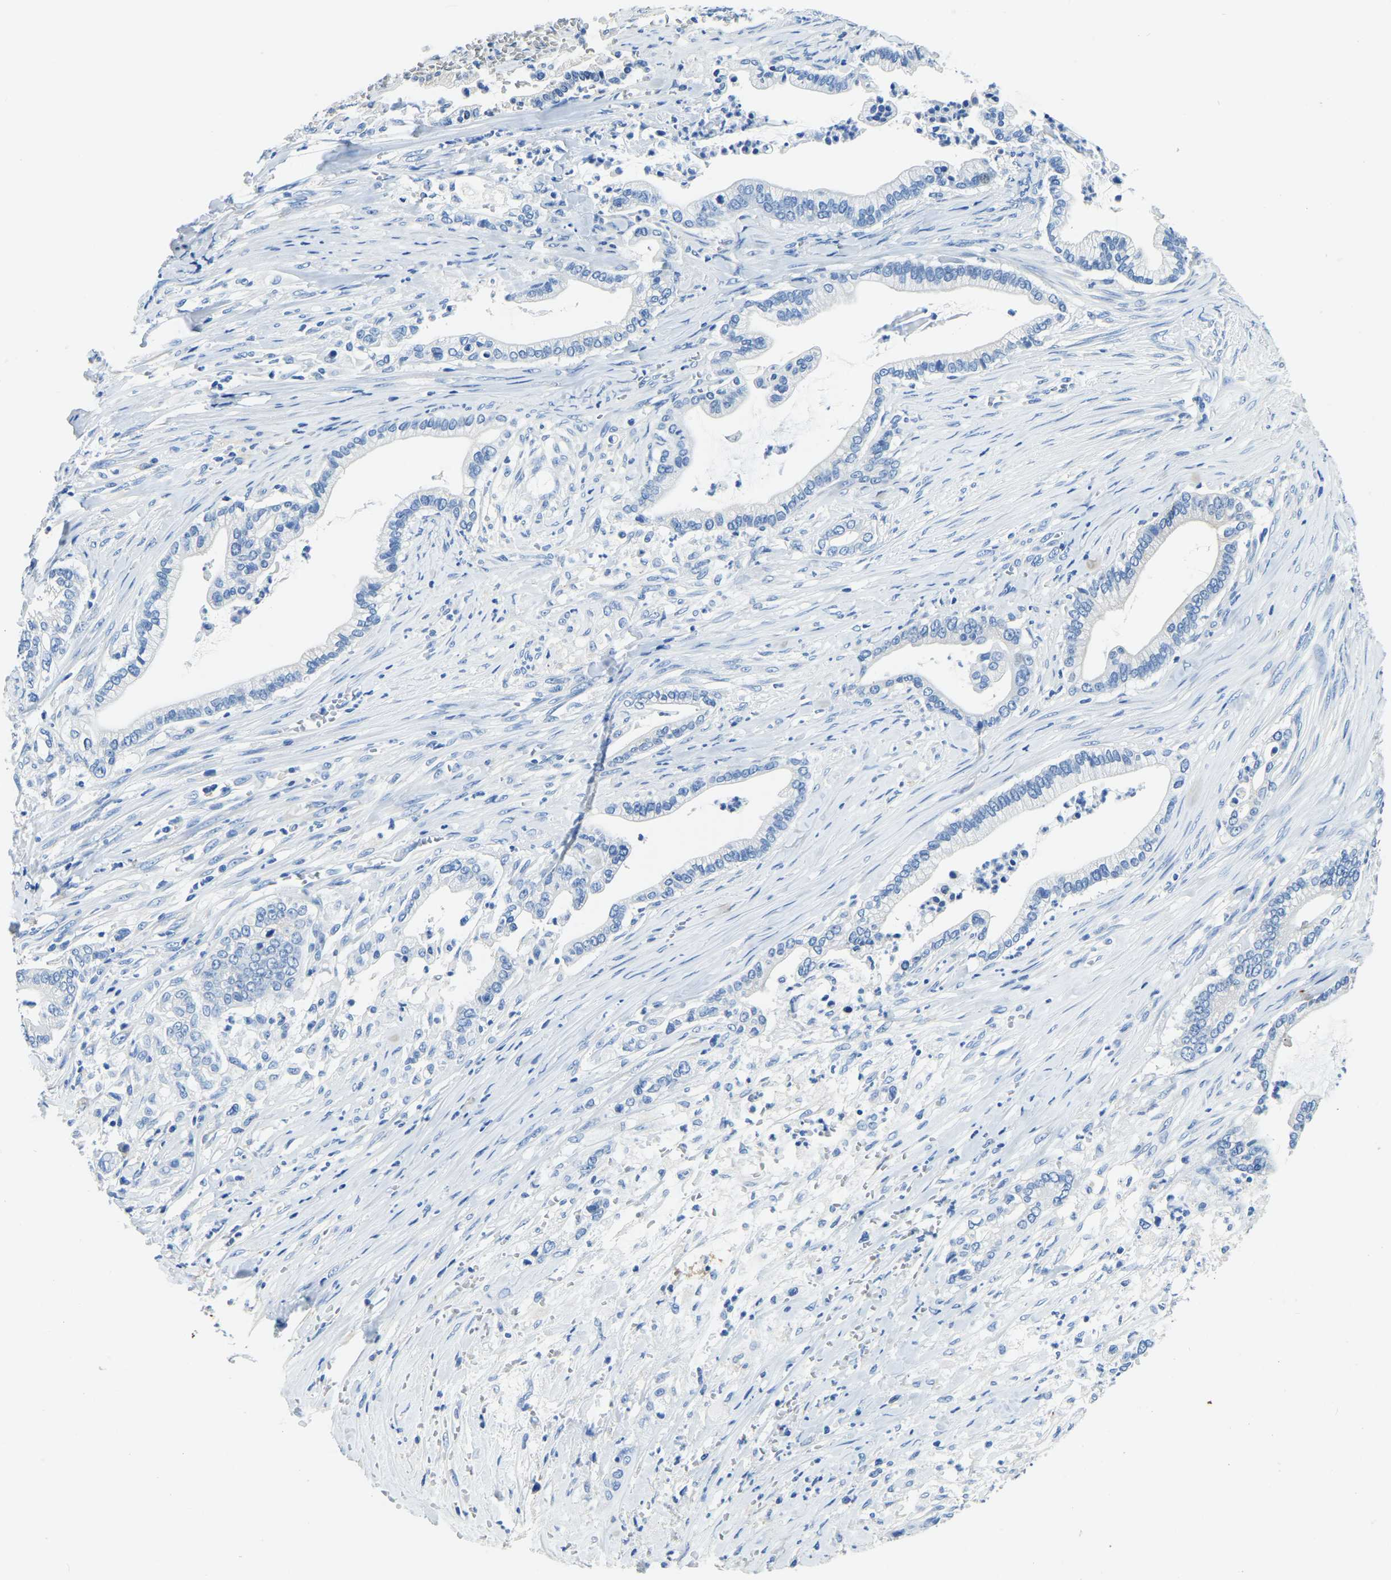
{"staining": {"intensity": "negative", "quantity": "none", "location": "none"}, "tissue": "pancreatic cancer", "cell_type": "Tumor cells", "image_type": "cancer", "snomed": [{"axis": "morphology", "description": "Adenocarcinoma, NOS"}, {"axis": "topography", "description": "Pancreas"}], "caption": "Immunohistochemistry of human pancreatic cancer (adenocarcinoma) exhibits no positivity in tumor cells.", "gene": "ZDHHC13", "patient": {"sex": "male", "age": 69}}